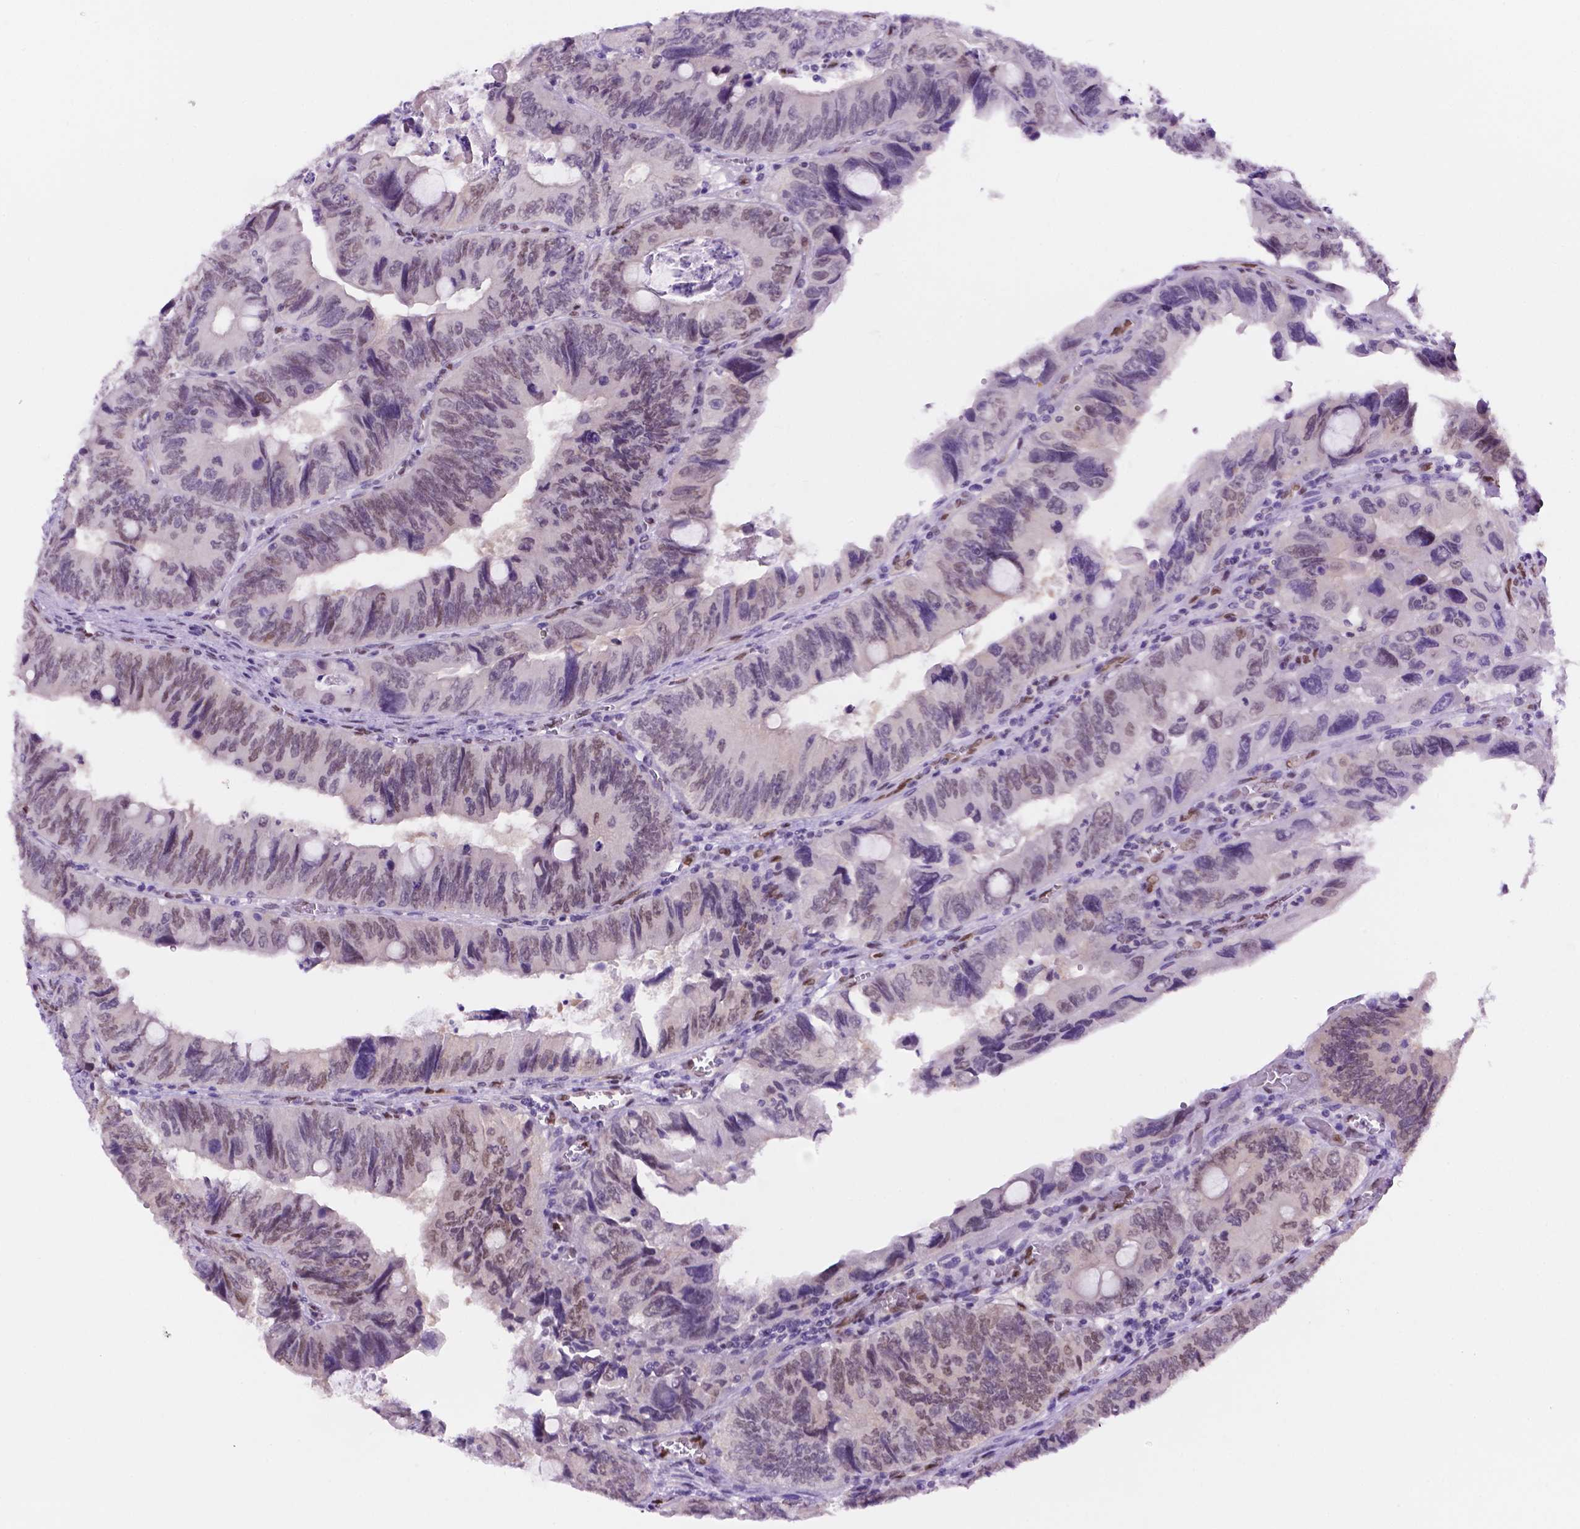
{"staining": {"intensity": "weak", "quantity": "25%-75%", "location": "nuclear"}, "tissue": "colorectal cancer", "cell_type": "Tumor cells", "image_type": "cancer", "snomed": [{"axis": "morphology", "description": "Adenocarcinoma, NOS"}, {"axis": "topography", "description": "Colon"}], "caption": "This micrograph demonstrates immunohistochemistry staining of human adenocarcinoma (colorectal), with low weak nuclear staining in about 25%-75% of tumor cells.", "gene": "ERF", "patient": {"sex": "female", "age": 84}}